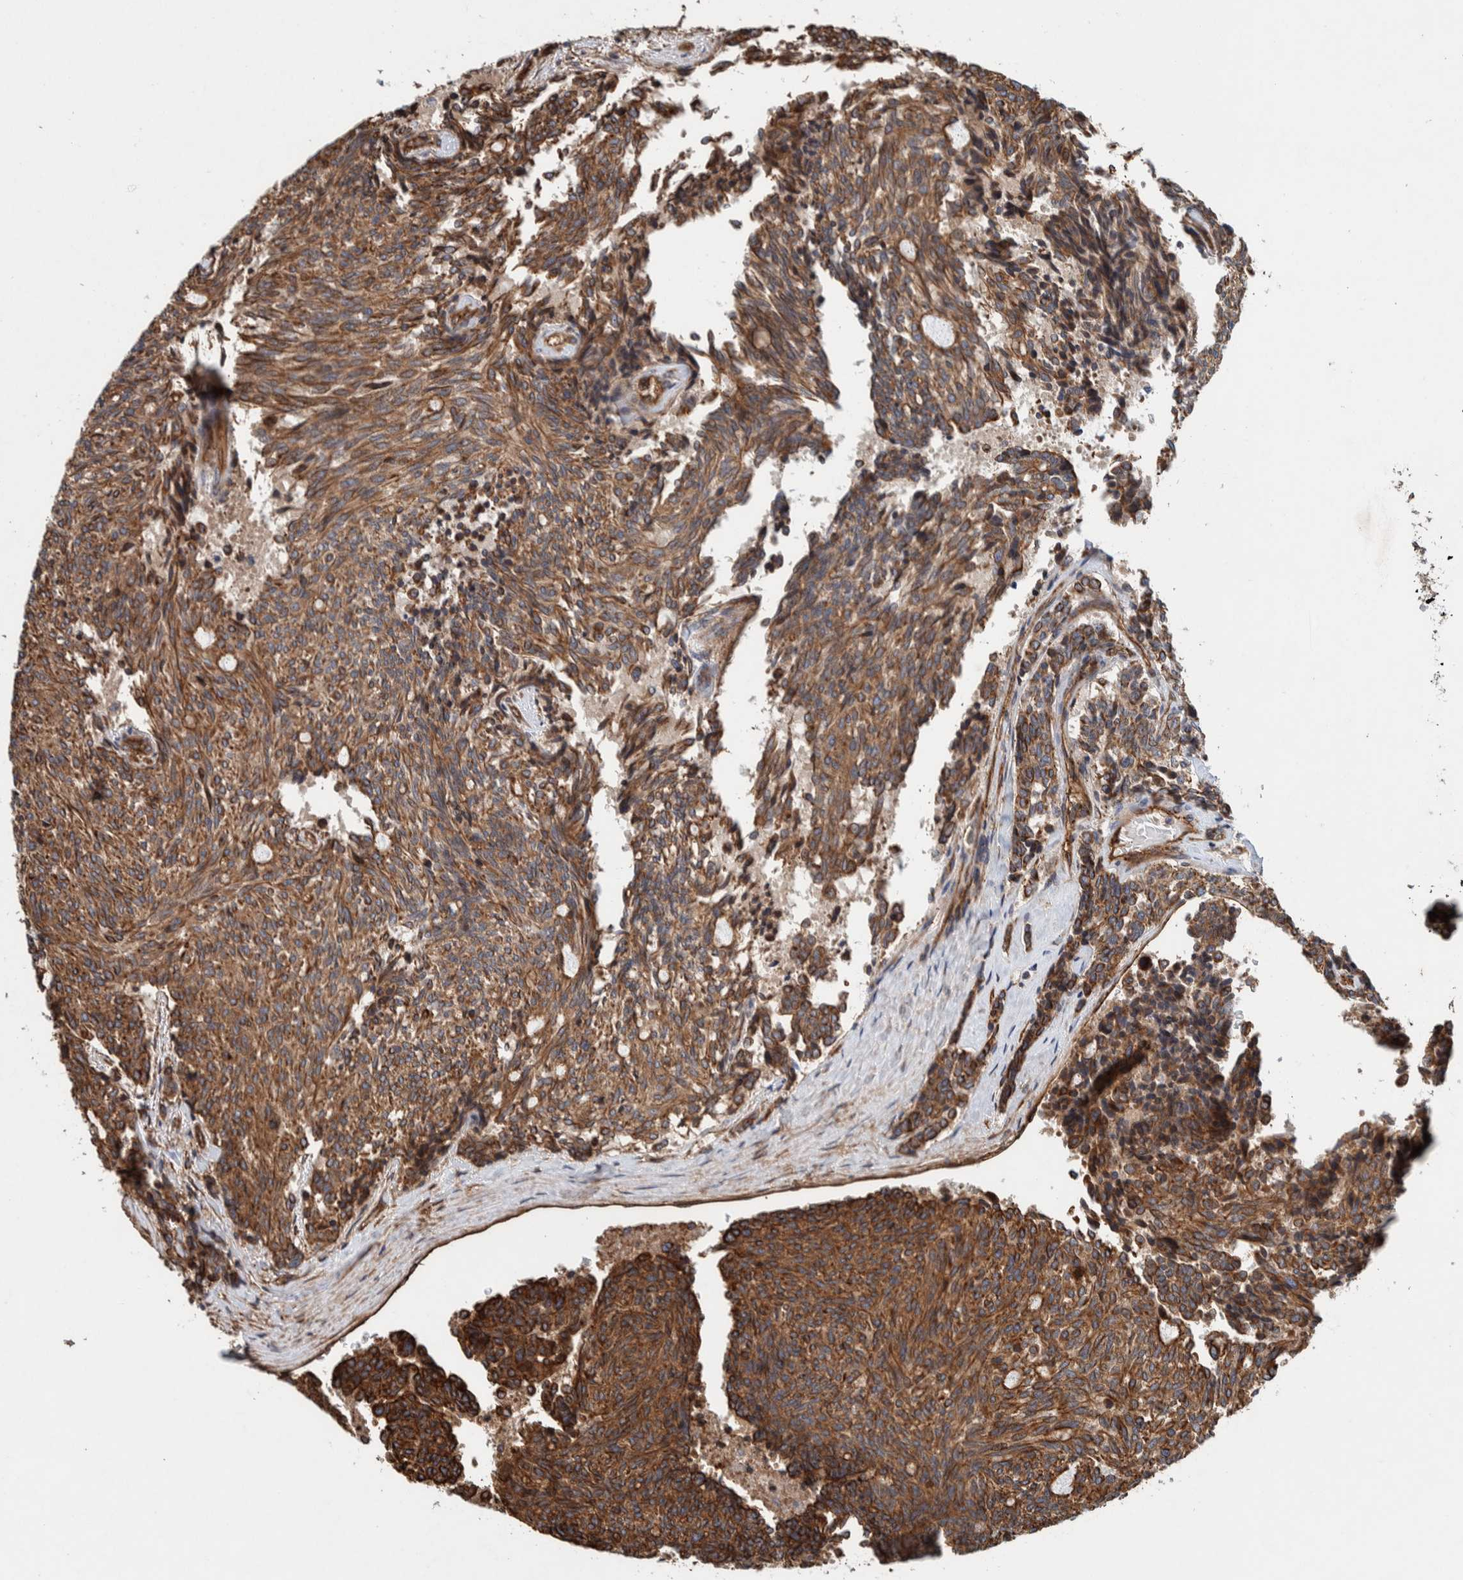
{"staining": {"intensity": "moderate", "quantity": ">75%", "location": "cytoplasmic/membranous"}, "tissue": "carcinoid", "cell_type": "Tumor cells", "image_type": "cancer", "snomed": [{"axis": "morphology", "description": "Carcinoid, malignant, NOS"}, {"axis": "topography", "description": "Pancreas"}], "caption": "Immunohistochemistry (IHC) (DAB) staining of human carcinoid (malignant) reveals moderate cytoplasmic/membranous protein staining in about >75% of tumor cells. Nuclei are stained in blue.", "gene": "PKD1L1", "patient": {"sex": "female", "age": 54}}